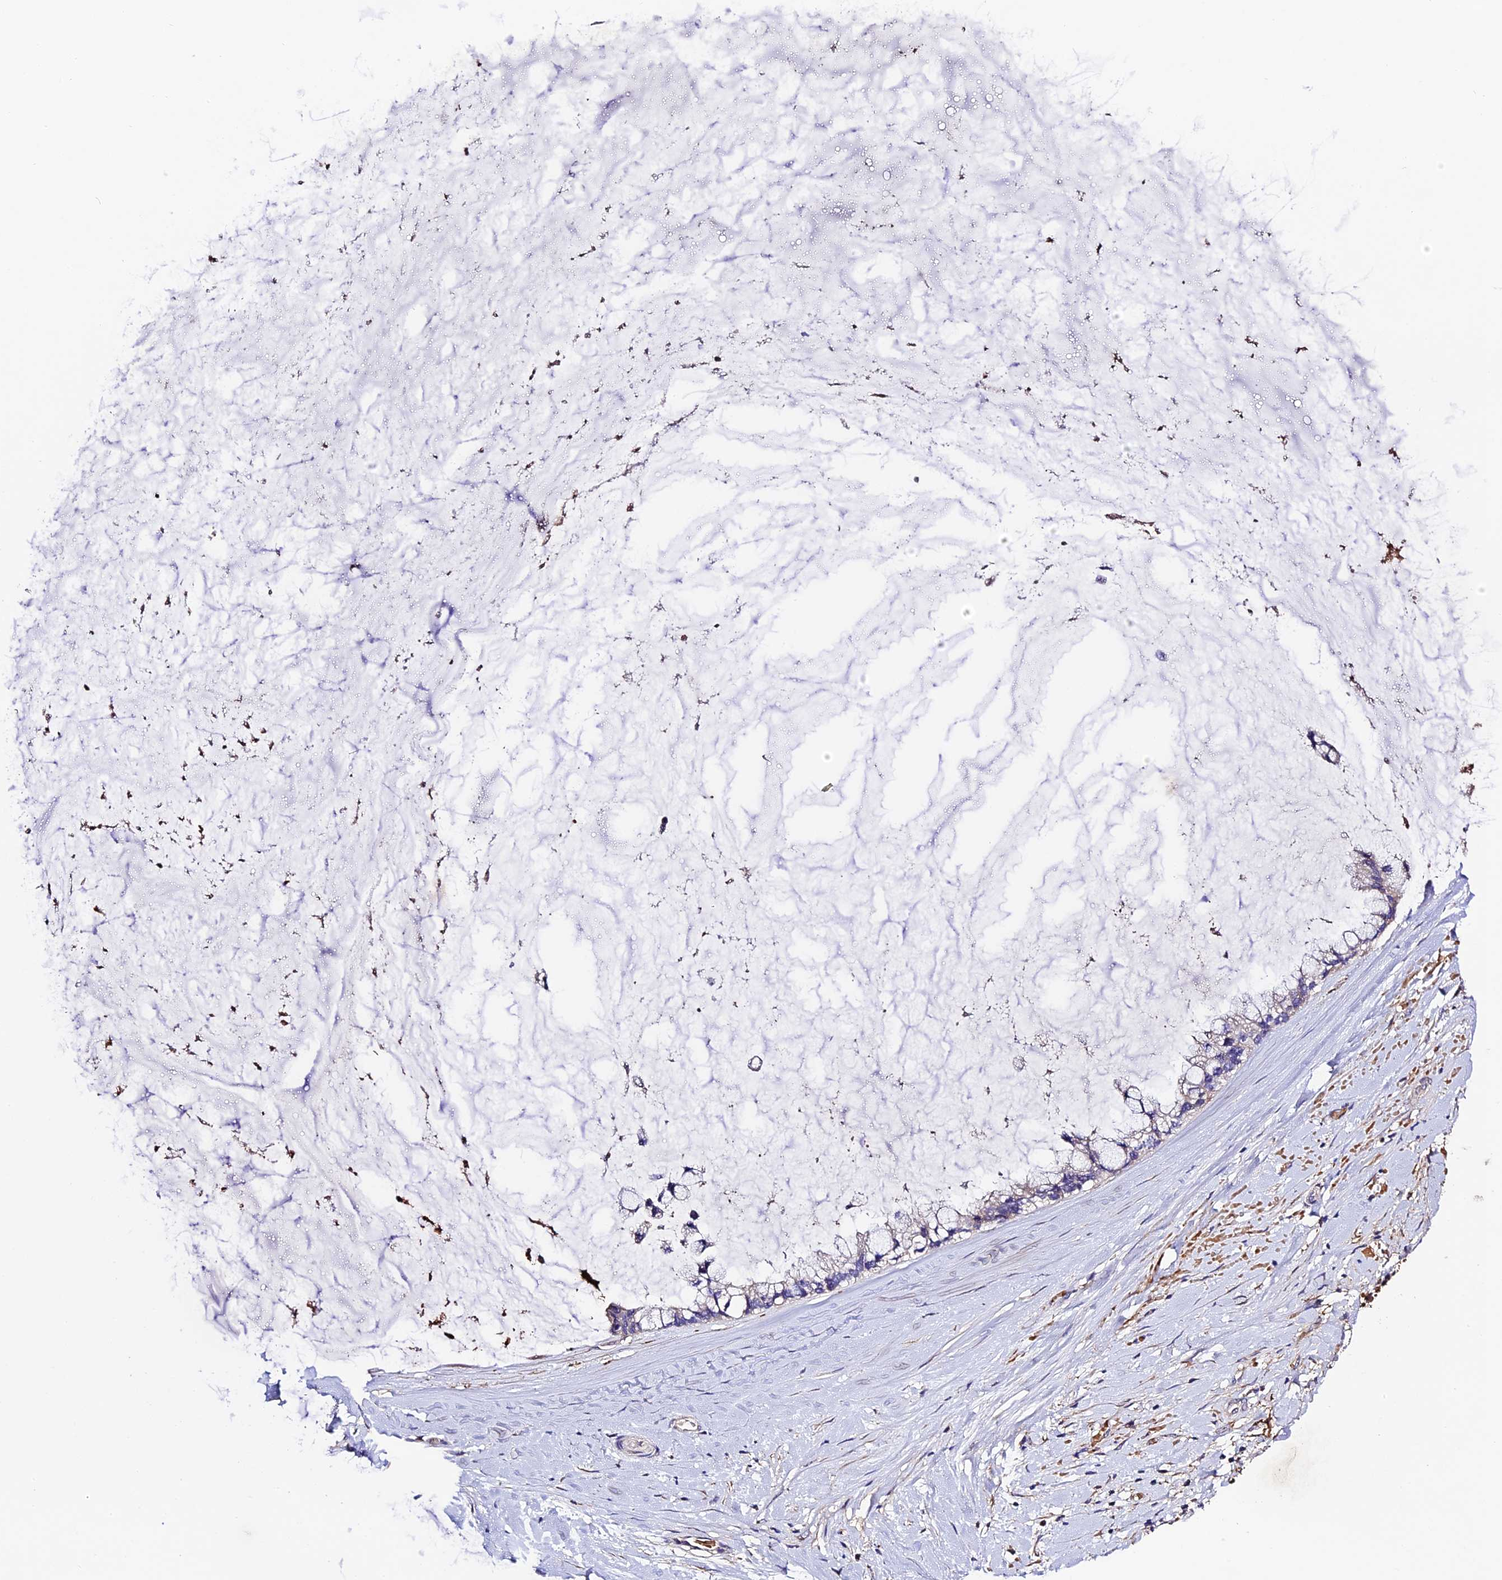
{"staining": {"intensity": "weak", "quantity": "<25%", "location": "cytoplasmic/membranous"}, "tissue": "ovarian cancer", "cell_type": "Tumor cells", "image_type": "cancer", "snomed": [{"axis": "morphology", "description": "Cystadenocarcinoma, mucinous, NOS"}, {"axis": "topography", "description": "Ovary"}], "caption": "The immunohistochemistry (IHC) photomicrograph has no significant staining in tumor cells of ovarian cancer (mucinous cystadenocarcinoma) tissue.", "gene": "CILP2", "patient": {"sex": "female", "age": 39}}